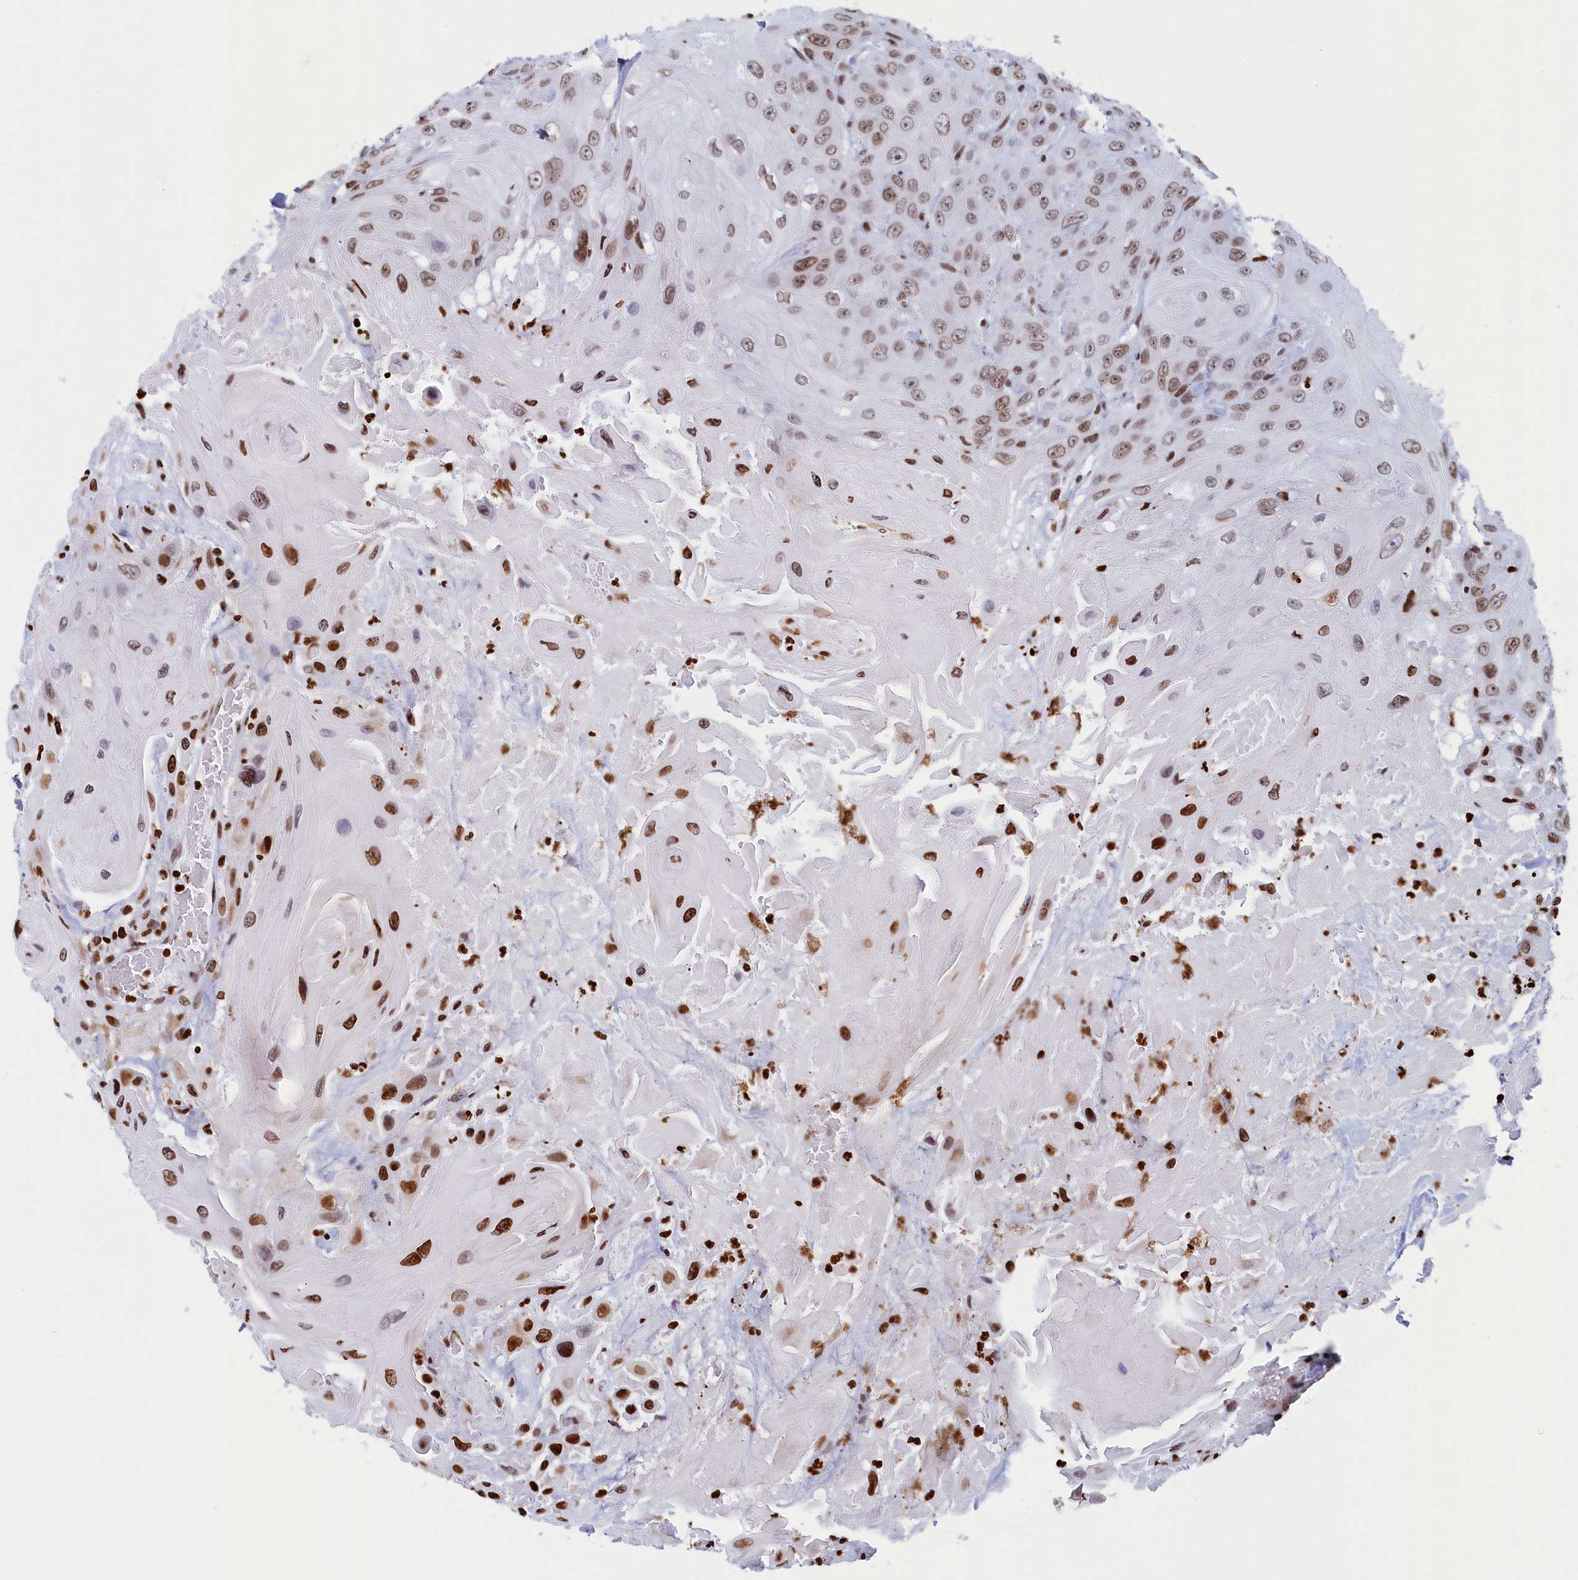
{"staining": {"intensity": "moderate", "quantity": ">75%", "location": "nuclear"}, "tissue": "head and neck cancer", "cell_type": "Tumor cells", "image_type": "cancer", "snomed": [{"axis": "morphology", "description": "Squamous cell carcinoma, NOS"}, {"axis": "topography", "description": "Head-Neck"}], "caption": "Immunohistochemistry (IHC) of head and neck cancer displays medium levels of moderate nuclear expression in approximately >75% of tumor cells. The staining was performed using DAB (3,3'-diaminobenzidine) to visualize the protein expression in brown, while the nuclei were stained in blue with hematoxylin (Magnification: 20x).", "gene": "APOBEC3A", "patient": {"sex": "male", "age": 81}}